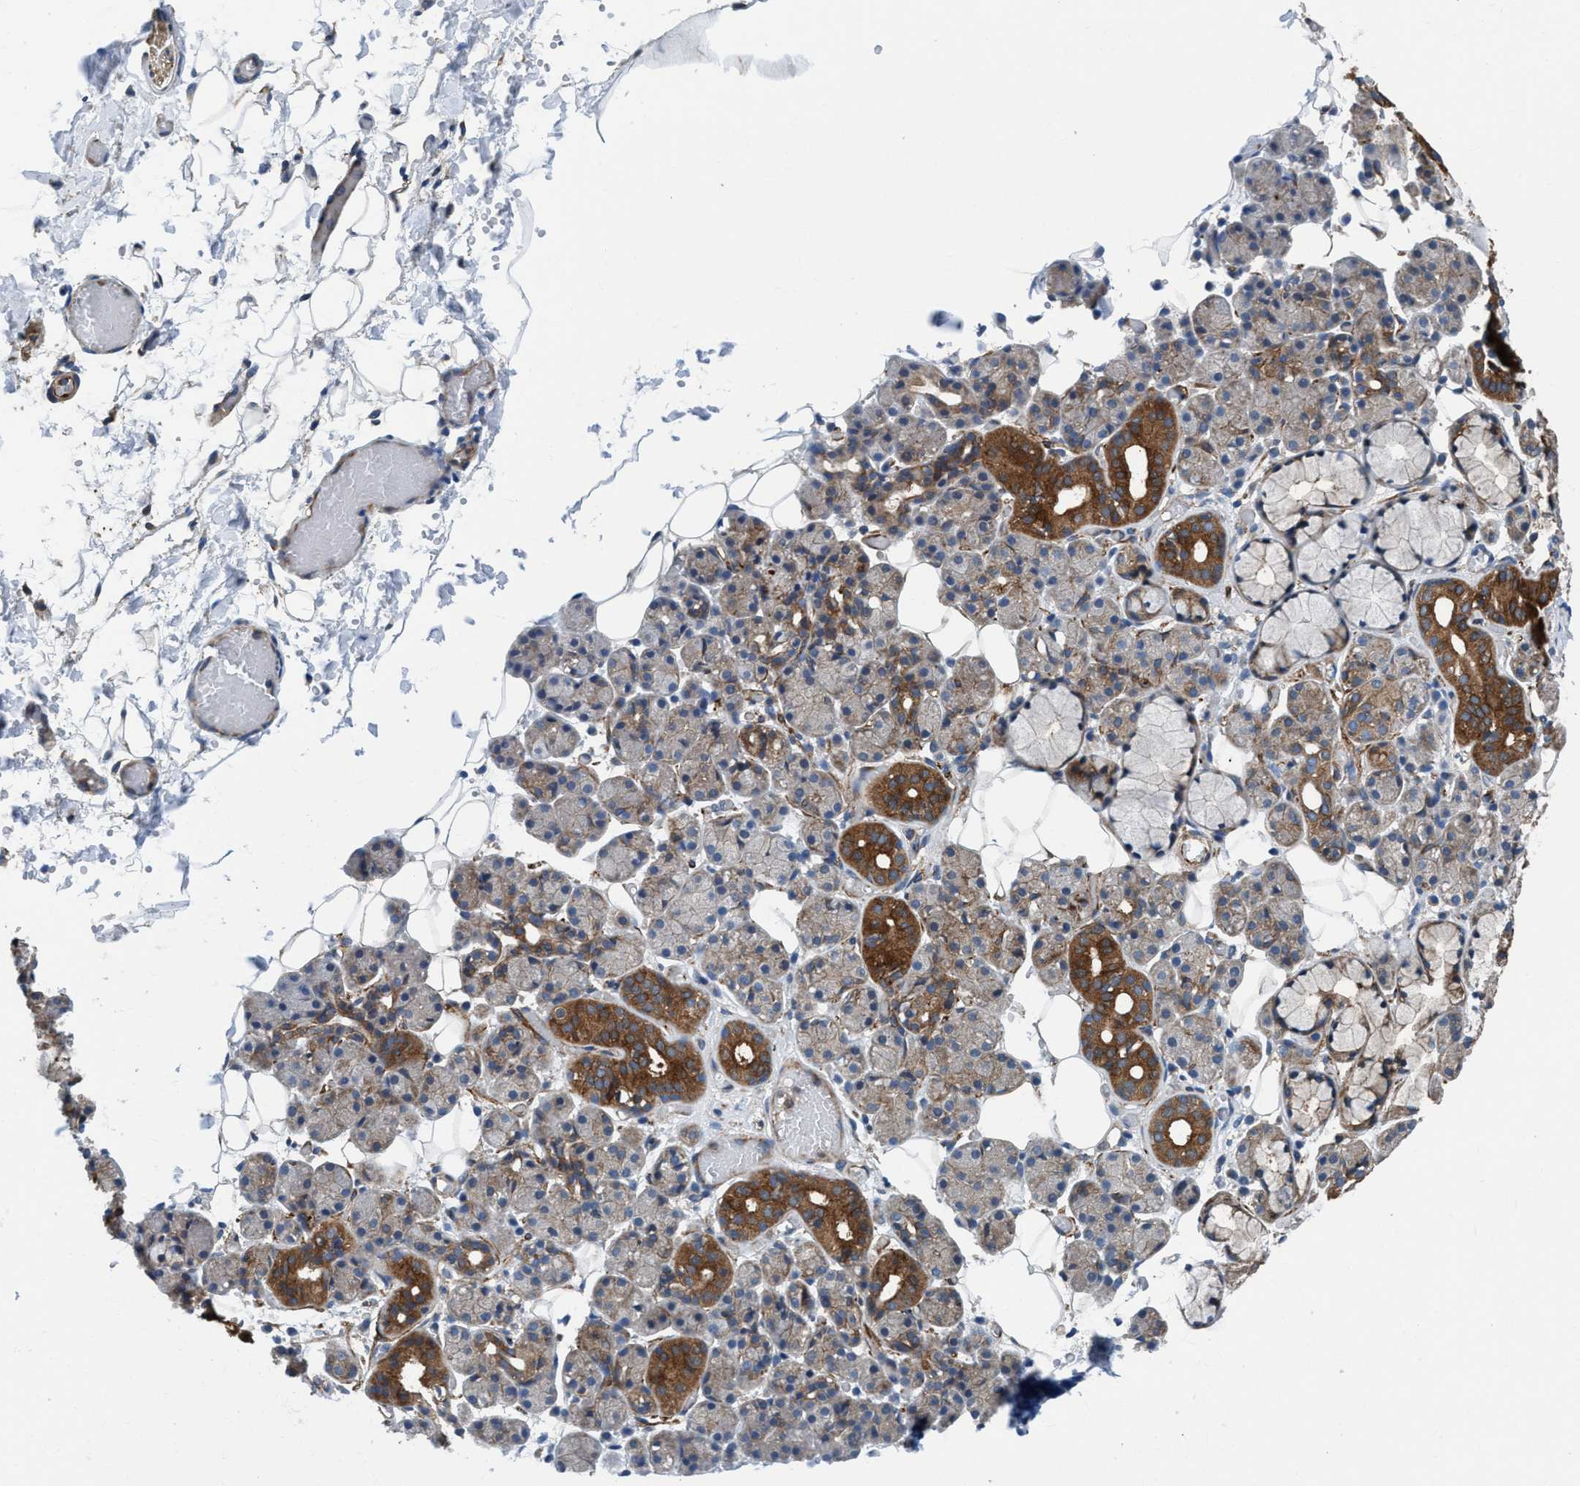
{"staining": {"intensity": "strong", "quantity": "<25%", "location": "cytoplasmic/membranous"}, "tissue": "salivary gland", "cell_type": "Glandular cells", "image_type": "normal", "snomed": [{"axis": "morphology", "description": "Normal tissue, NOS"}, {"axis": "topography", "description": "Salivary gland"}], "caption": "Immunohistochemical staining of normal salivary gland displays strong cytoplasmic/membranous protein staining in about <25% of glandular cells. The staining was performed using DAB to visualize the protein expression in brown, while the nuclei were stained in blue with hematoxylin (Magnification: 20x).", "gene": "NMT1", "patient": {"sex": "male", "age": 63}}